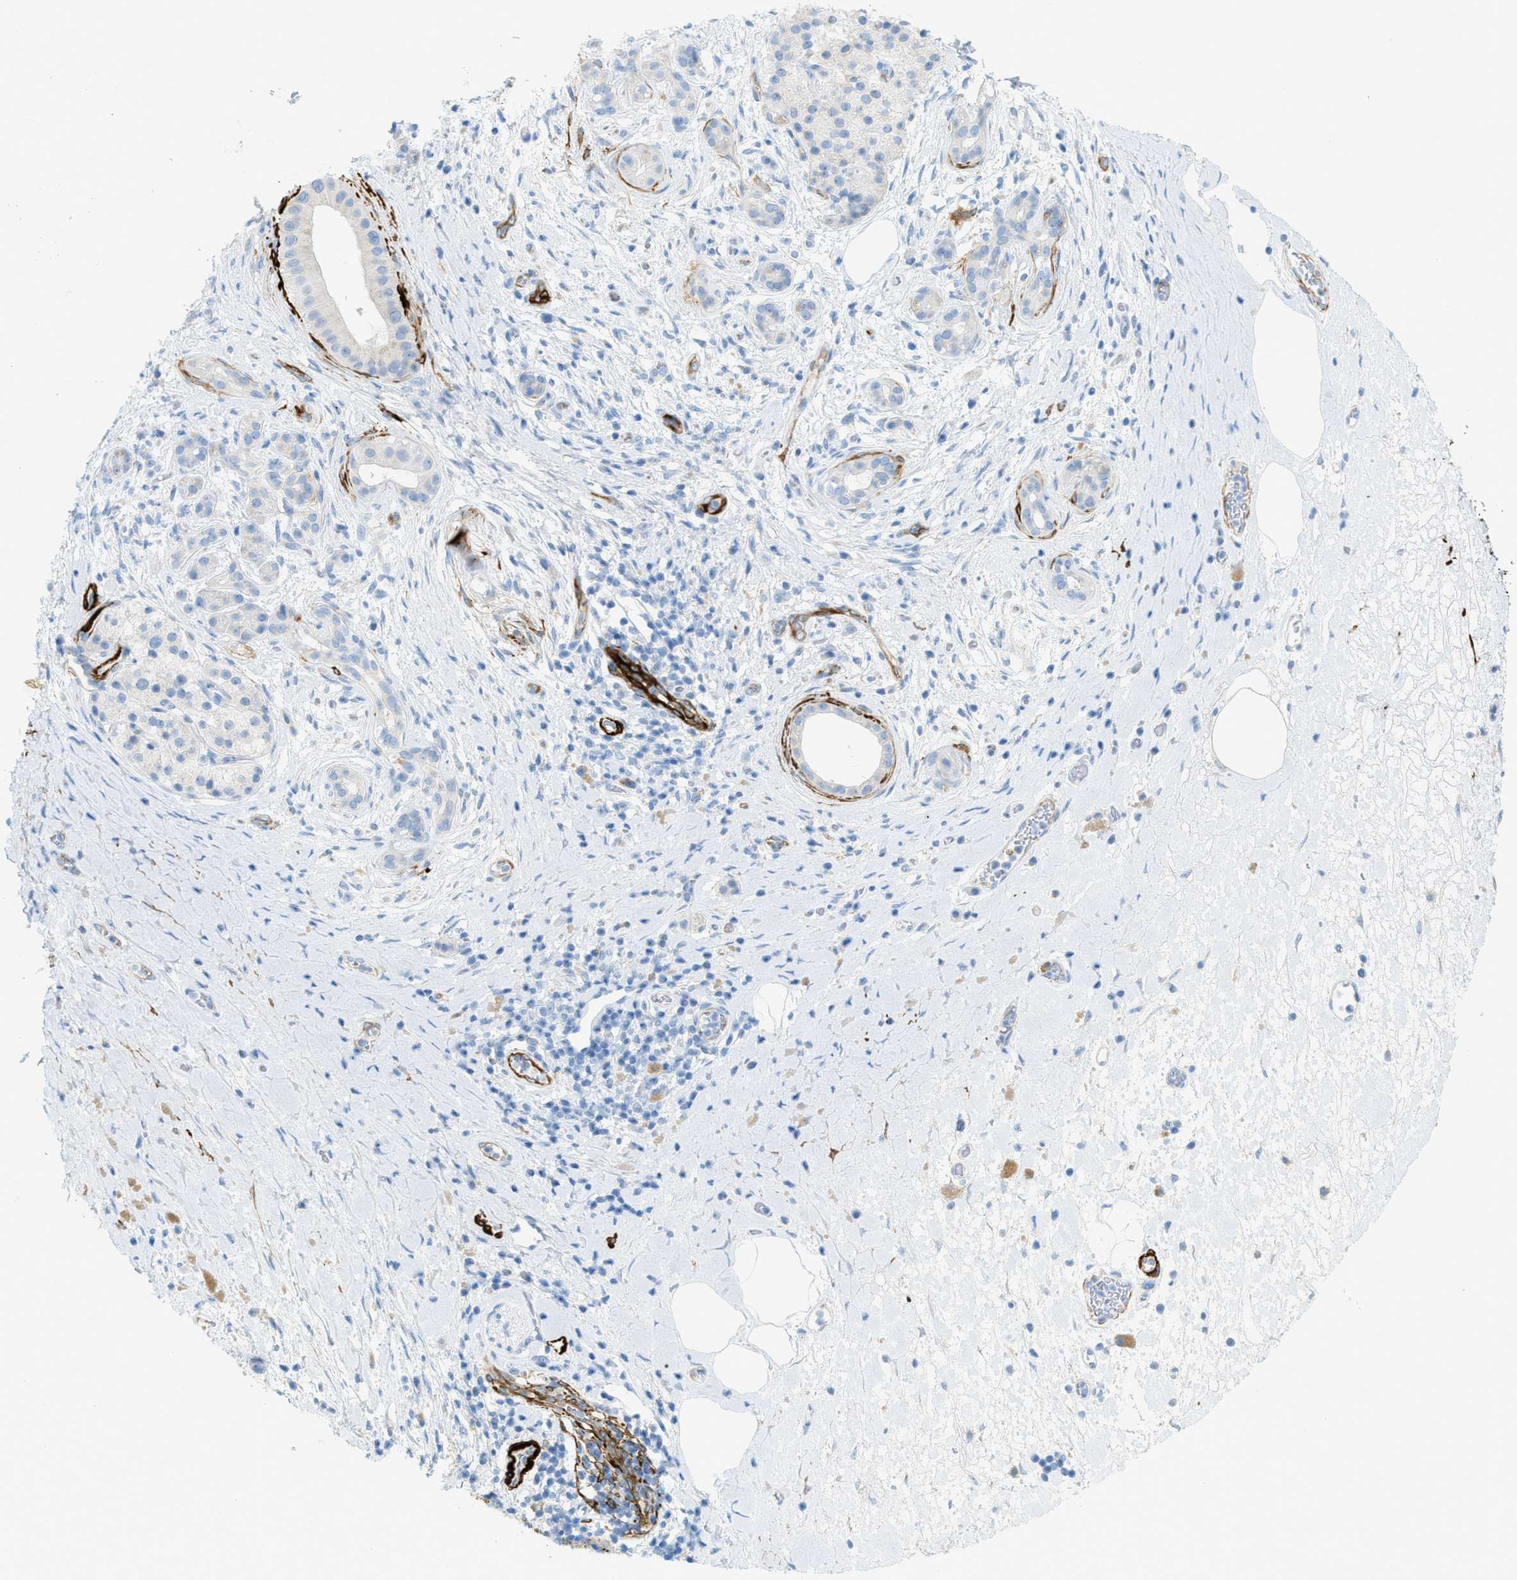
{"staining": {"intensity": "negative", "quantity": "none", "location": "none"}, "tissue": "pancreatic cancer", "cell_type": "Tumor cells", "image_type": "cancer", "snomed": [{"axis": "morphology", "description": "Adenocarcinoma, NOS"}, {"axis": "topography", "description": "Pancreas"}], "caption": "DAB (3,3'-diaminobenzidine) immunohistochemical staining of pancreatic cancer reveals no significant staining in tumor cells.", "gene": "MYH11", "patient": {"sex": "male", "age": 55}}